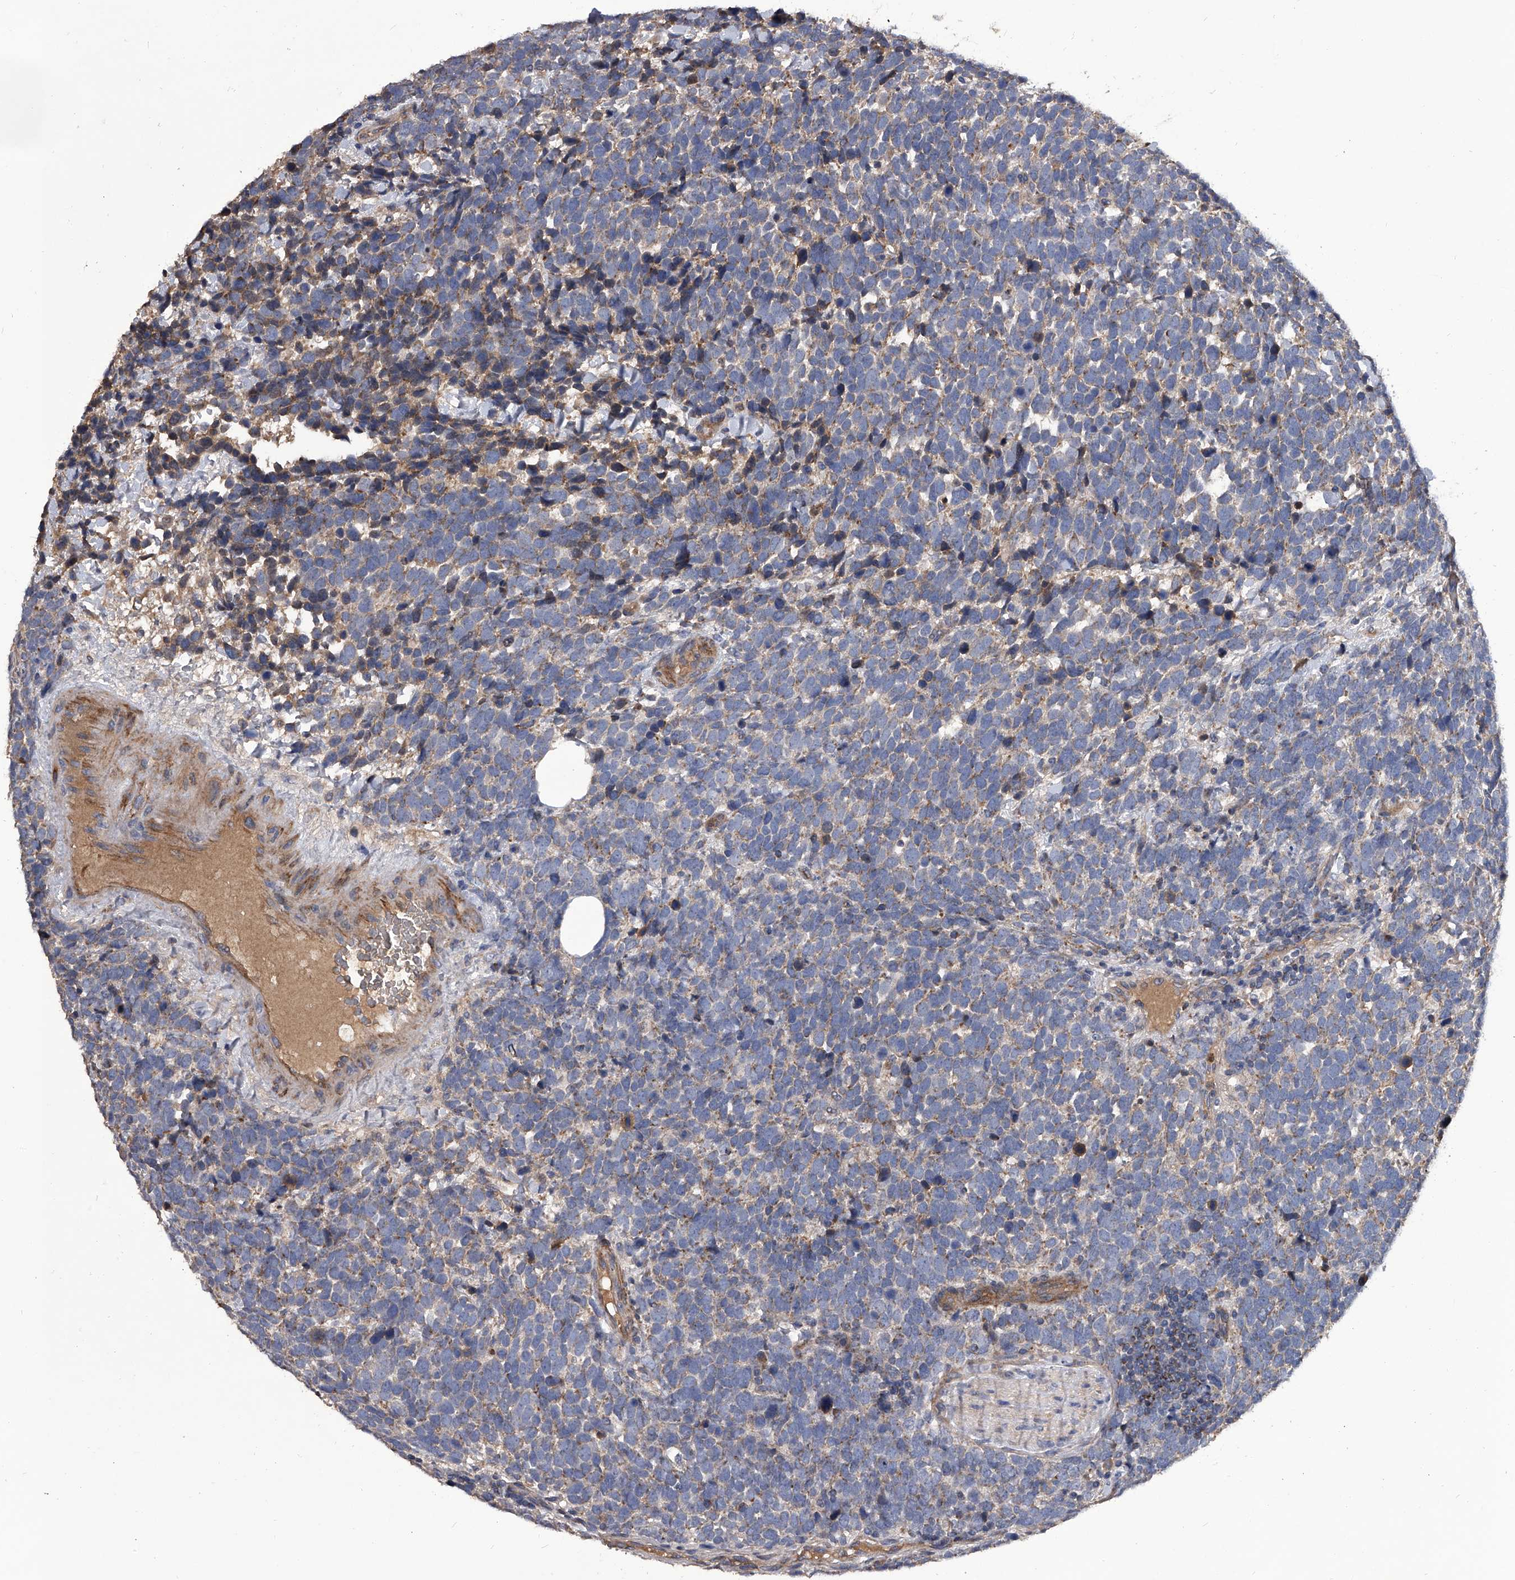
{"staining": {"intensity": "weak", "quantity": "25%-75%", "location": "cytoplasmic/membranous"}, "tissue": "urothelial cancer", "cell_type": "Tumor cells", "image_type": "cancer", "snomed": [{"axis": "morphology", "description": "Urothelial carcinoma, High grade"}, {"axis": "topography", "description": "Urinary bladder"}], "caption": "Urothelial cancer tissue displays weak cytoplasmic/membranous positivity in approximately 25%-75% of tumor cells, visualized by immunohistochemistry. (Stains: DAB (3,3'-diaminobenzidine) in brown, nuclei in blue, Microscopy: brightfield microscopy at high magnification).", "gene": "NRP1", "patient": {"sex": "female", "age": 82}}